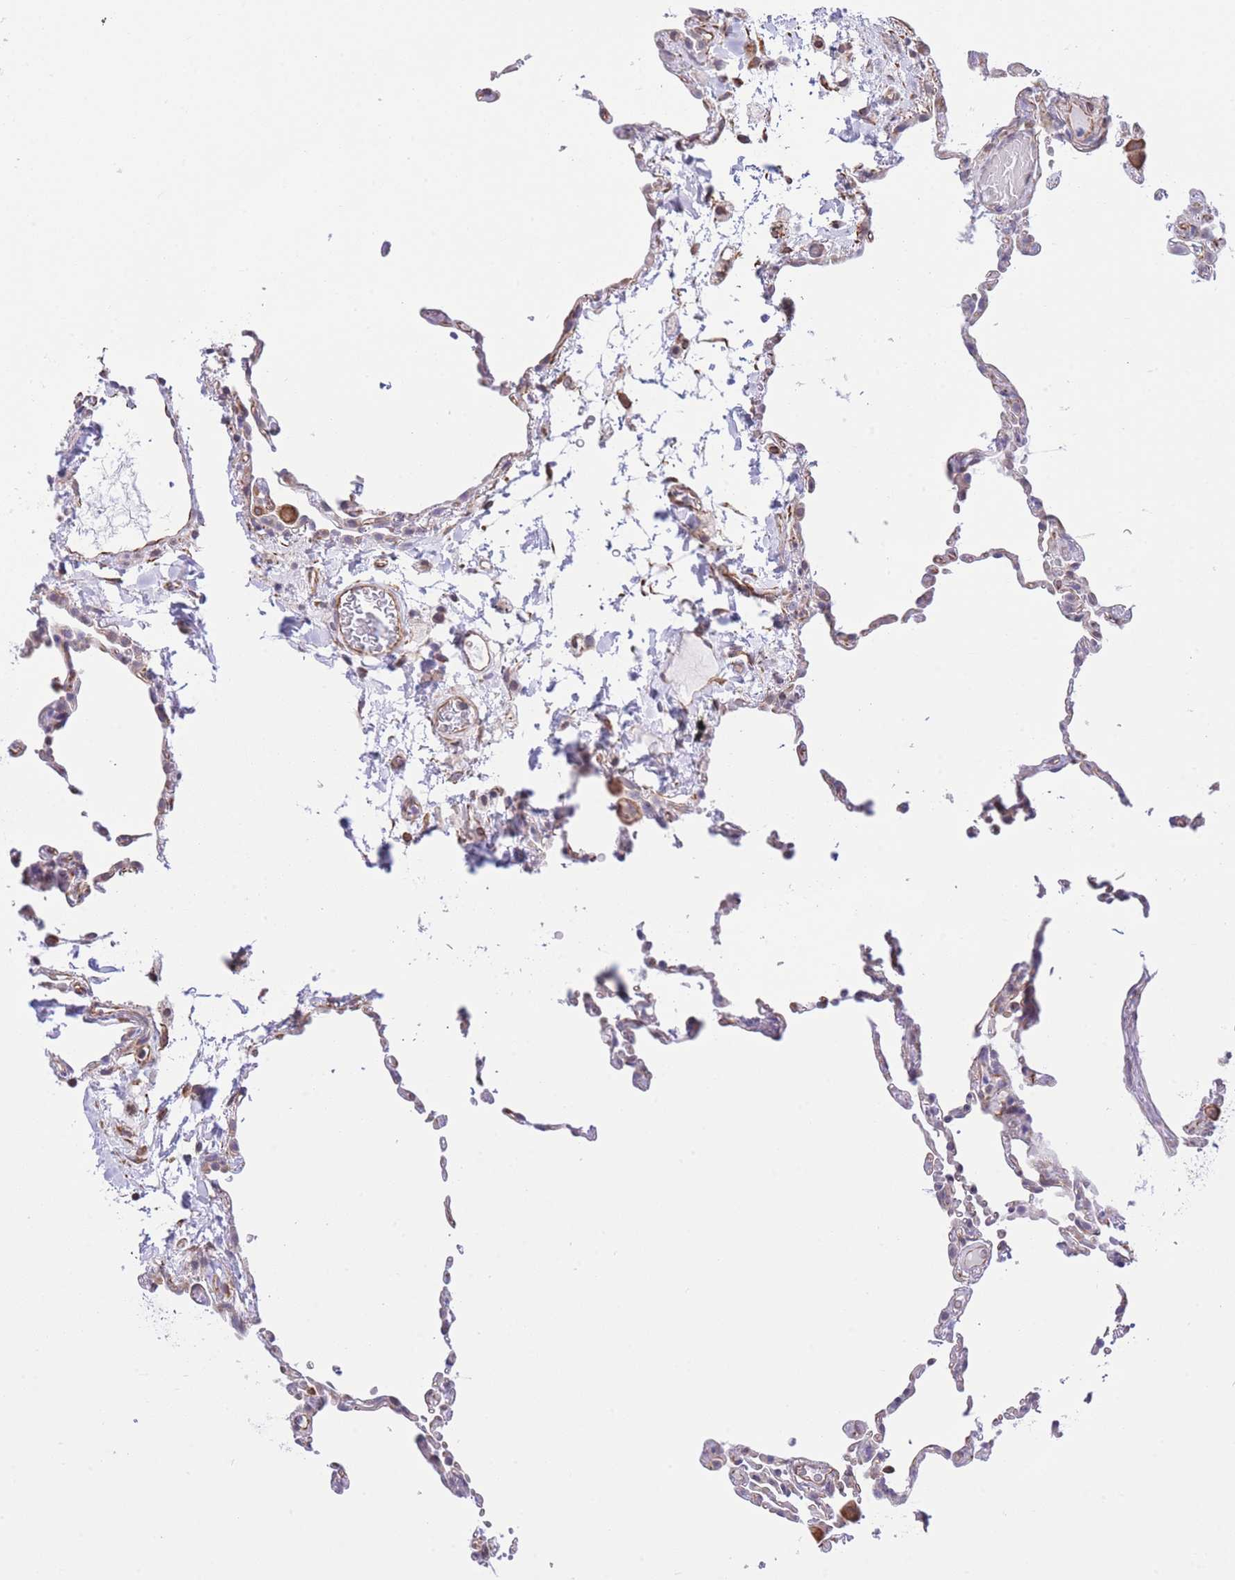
{"staining": {"intensity": "negative", "quantity": "none", "location": "none"}, "tissue": "lung", "cell_type": "Alveolar cells", "image_type": "normal", "snomed": [{"axis": "morphology", "description": "Normal tissue, NOS"}, {"axis": "topography", "description": "Lung"}], "caption": "Immunohistochemical staining of normal human lung displays no significant expression in alveolar cells. (DAB immunohistochemistry (IHC) visualized using brightfield microscopy, high magnification).", "gene": "PSG11", "patient": {"sex": "female", "age": 57}}